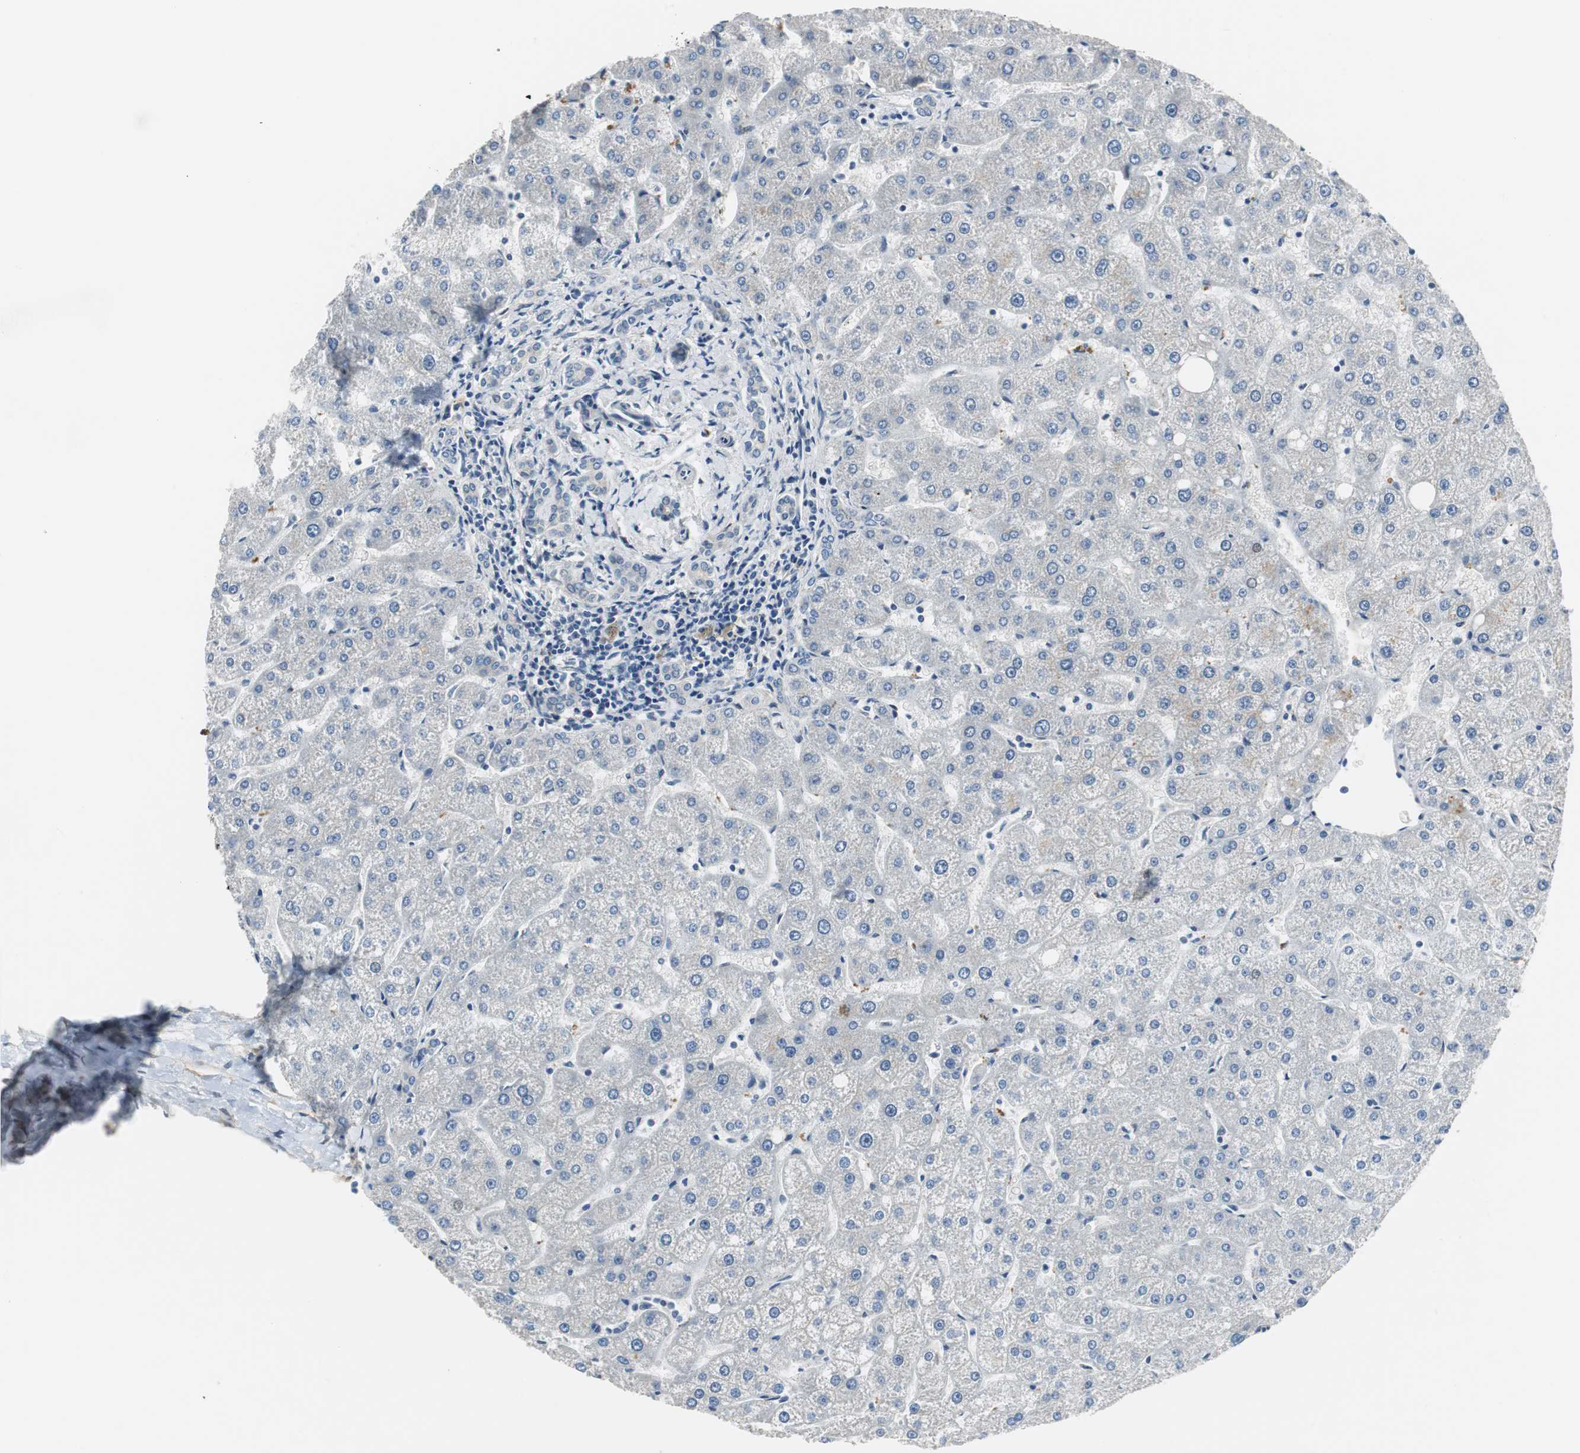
{"staining": {"intensity": "negative", "quantity": "none", "location": "none"}, "tissue": "liver", "cell_type": "Cholangiocytes", "image_type": "normal", "snomed": [{"axis": "morphology", "description": "Normal tissue, NOS"}, {"axis": "topography", "description": "Liver"}], "caption": "DAB immunohistochemical staining of unremarkable human liver displays no significant staining in cholangiocytes.", "gene": "FHL2", "patient": {"sex": "male", "age": 67}}